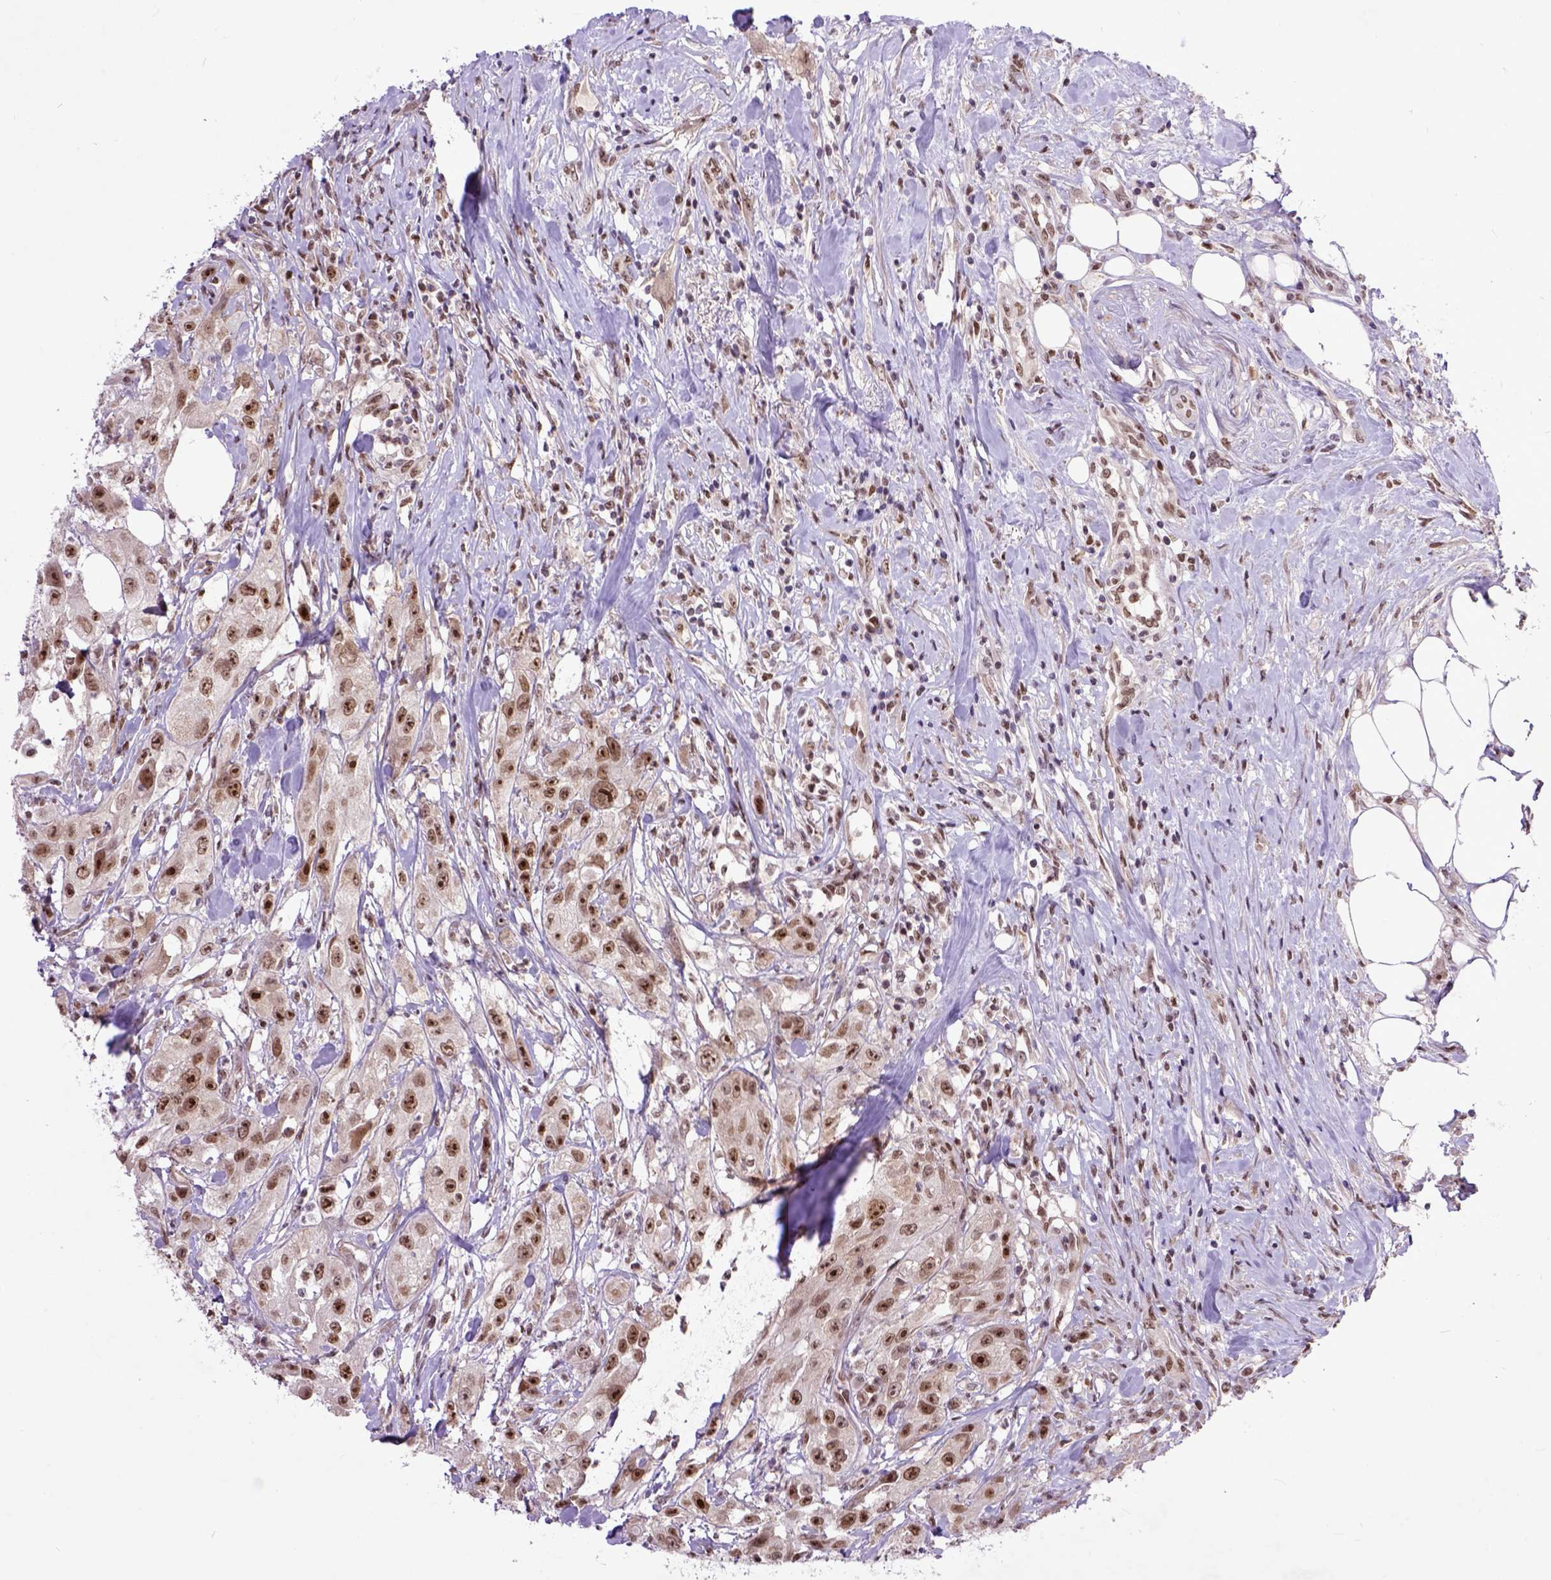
{"staining": {"intensity": "moderate", "quantity": ">75%", "location": "nuclear"}, "tissue": "urothelial cancer", "cell_type": "Tumor cells", "image_type": "cancer", "snomed": [{"axis": "morphology", "description": "Urothelial carcinoma, High grade"}, {"axis": "topography", "description": "Urinary bladder"}], "caption": "Protein analysis of urothelial cancer tissue displays moderate nuclear expression in approximately >75% of tumor cells.", "gene": "RCC2", "patient": {"sex": "male", "age": 79}}